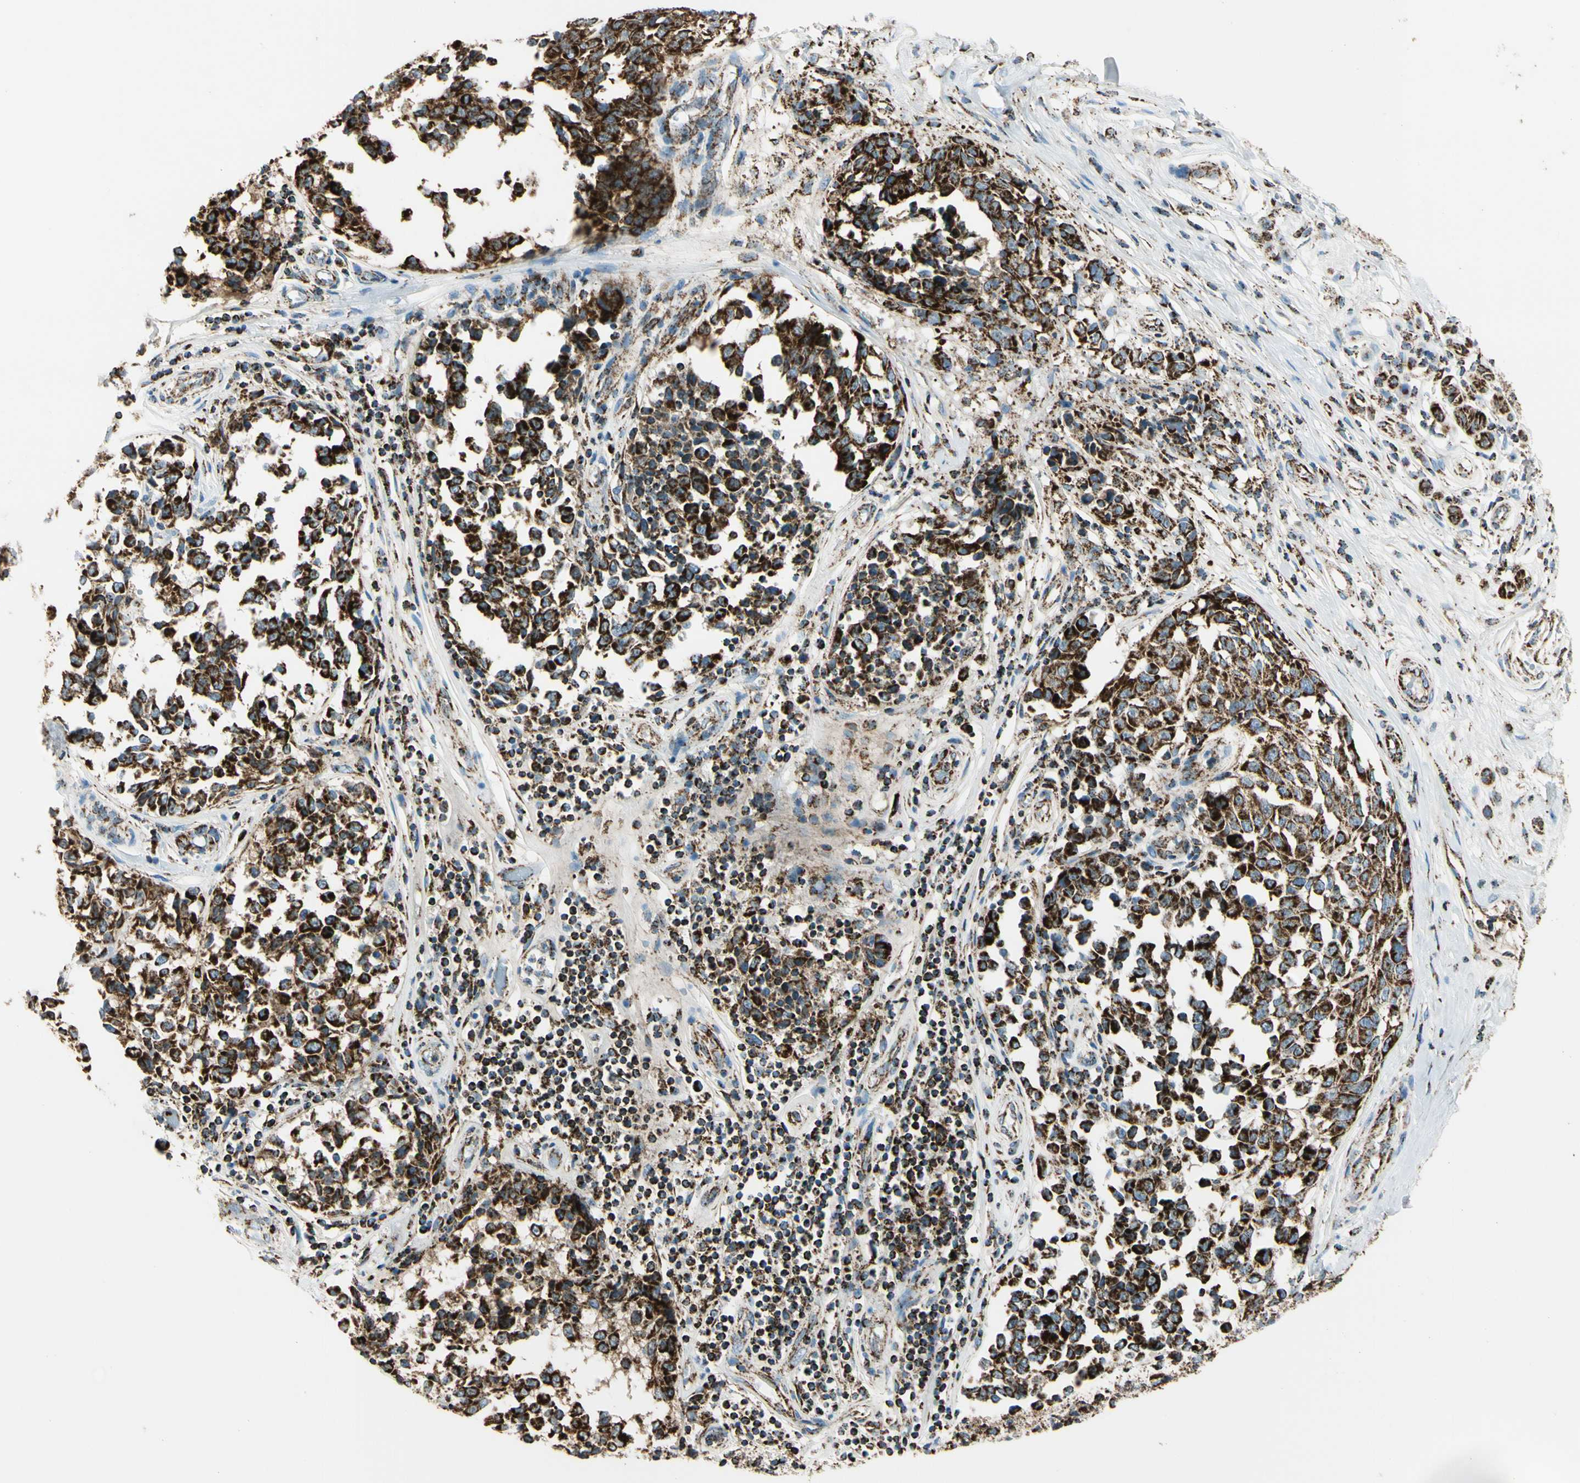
{"staining": {"intensity": "strong", "quantity": ">75%", "location": "cytoplasmic/membranous"}, "tissue": "melanoma", "cell_type": "Tumor cells", "image_type": "cancer", "snomed": [{"axis": "morphology", "description": "Malignant melanoma, NOS"}, {"axis": "topography", "description": "Skin"}], "caption": "Tumor cells display high levels of strong cytoplasmic/membranous expression in about >75% of cells in malignant melanoma.", "gene": "ME2", "patient": {"sex": "female", "age": 64}}